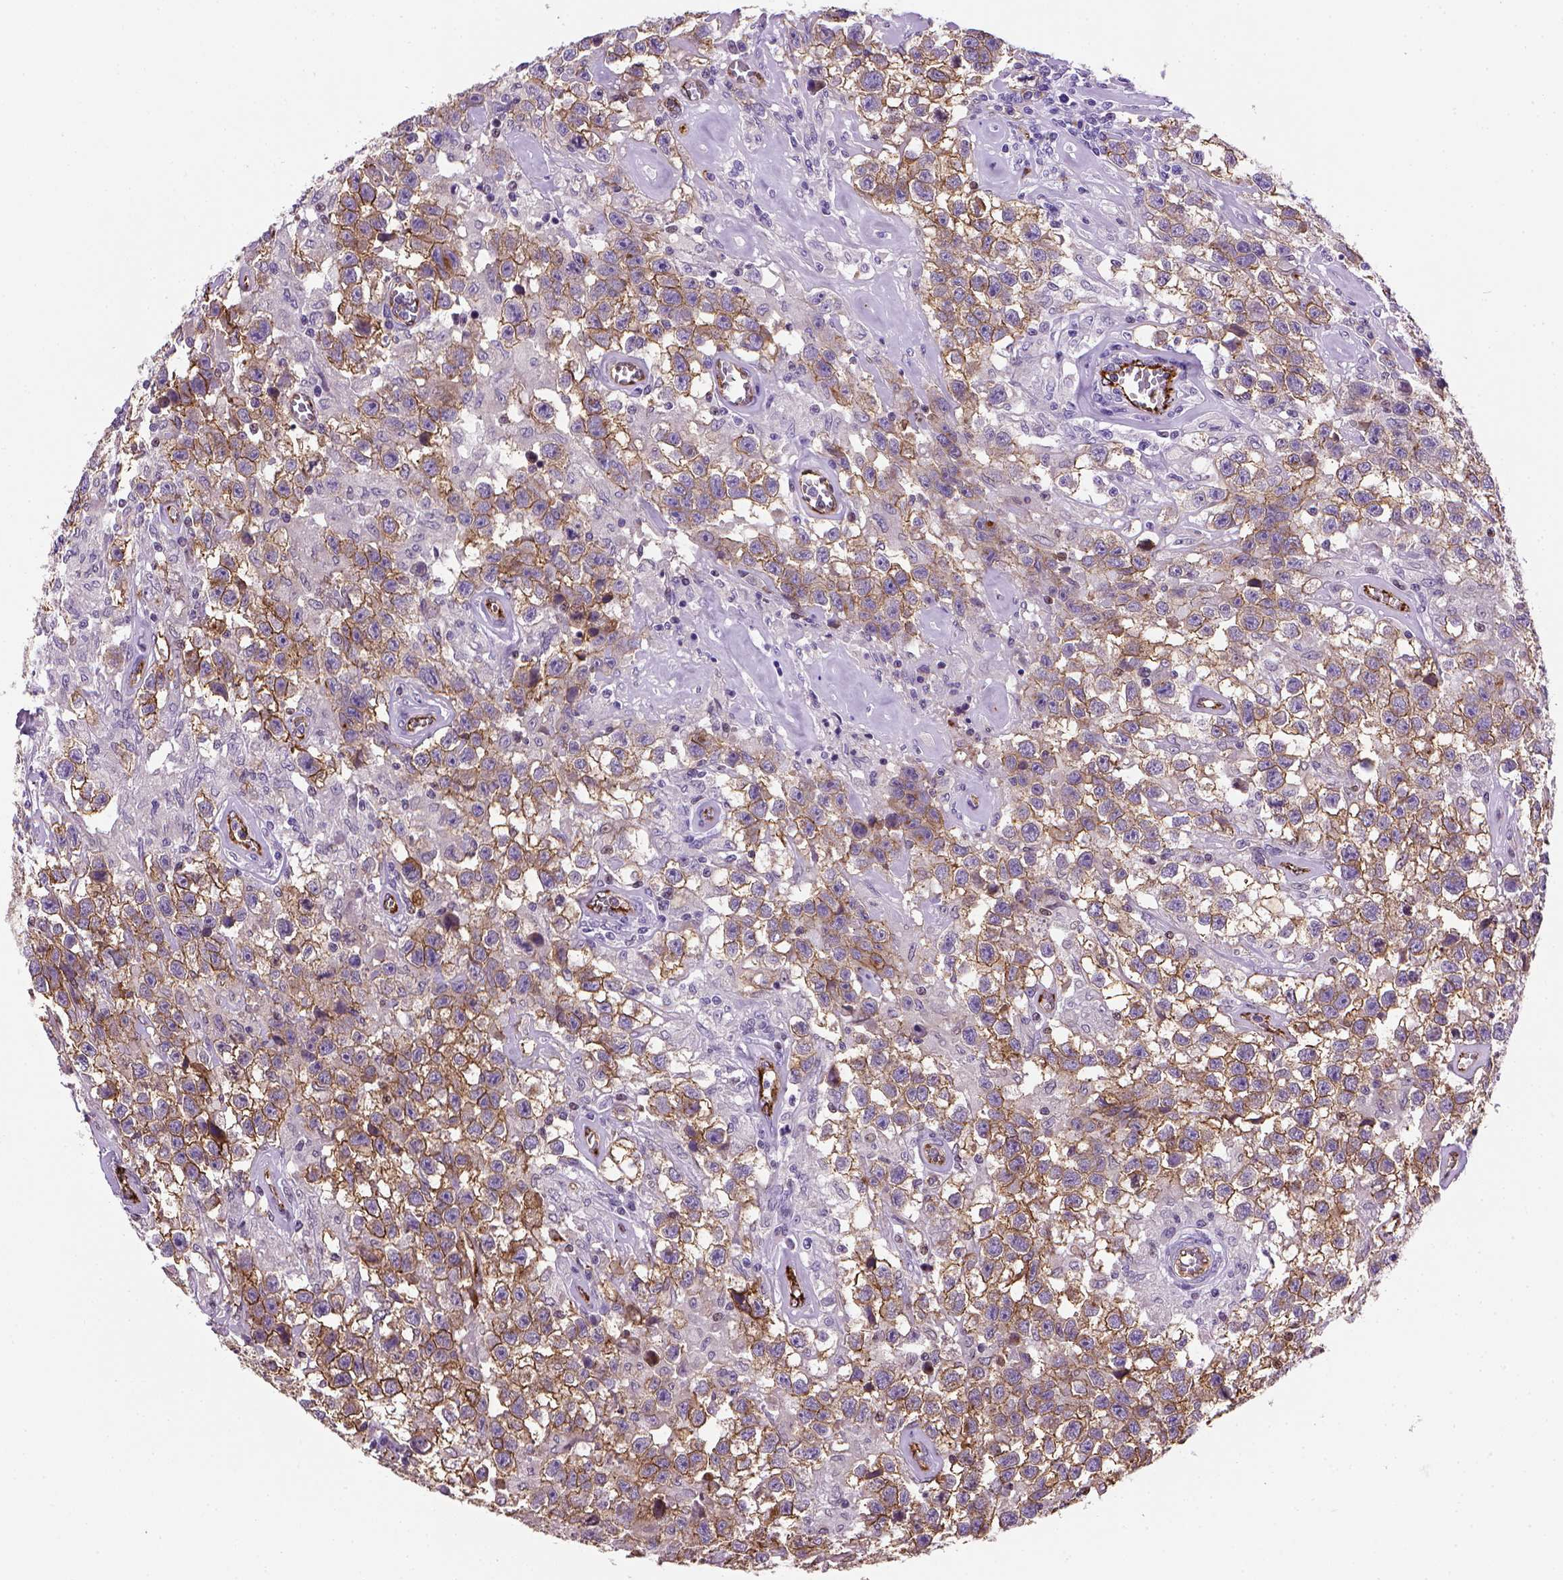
{"staining": {"intensity": "weak", "quantity": ">75%", "location": "cytoplasmic/membranous"}, "tissue": "testis cancer", "cell_type": "Tumor cells", "image_type": "cancer", "snomed": [{"axis": "morphology", "description": "Seminoma, NOS"}, {"axis": "topography", "description": "Testis"}], "caption": "A micrograph of human seminoma (testis) stained for a protein shows weak cytoplasmic/membranous brown staining in tumor cells. The staining was performed using DAB (3,3'-diaminobenzidine), with brown indicating positive protein expression. Nuclei are stained blue with hematoxylin.", "gene": "VWF", "patient": {"sex": "male", "age": 43}}